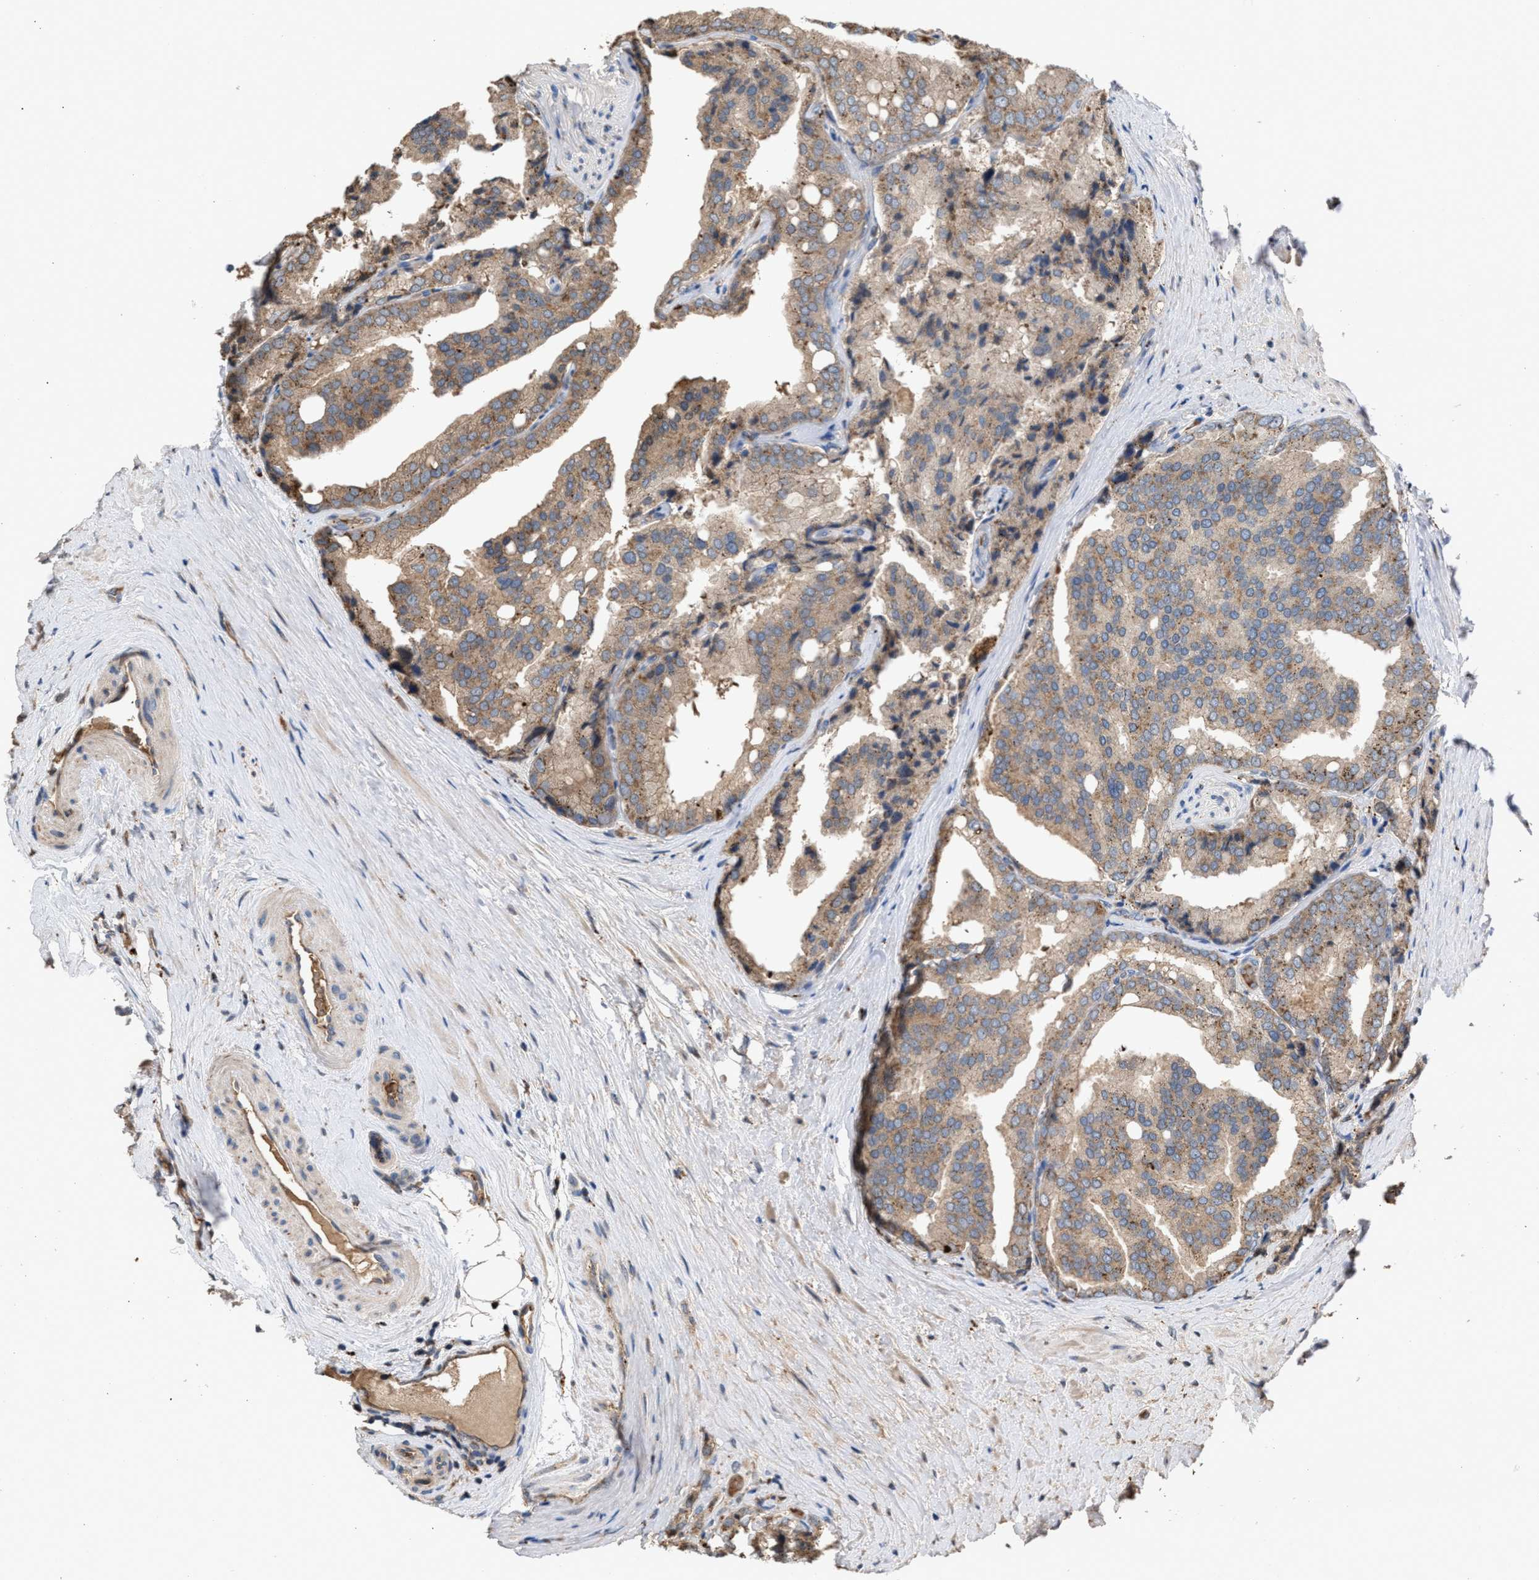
{"staining": {"intensity": "weak", "quantity": "25%-75%", "location": "cytoplasmic/membranous"}, "tissue": "prostate cancer", "cell_type": "Tumor cells", "image_type": "cancer", "snomed": [{"axis": "morphology", "description": "Adenocarcinoma, High grade"}, {"axis": "topography", "description": "Prostate"}], "caption": "Brown immunohistochemical staining in prostate adenocarcinoma (high-grade) exhibits weak cytoplasmic/membranous positivity in about 25%-75% of tumor cells.", "gene": "ELMO3", "patient": {"sex": "male", "age": 50}}